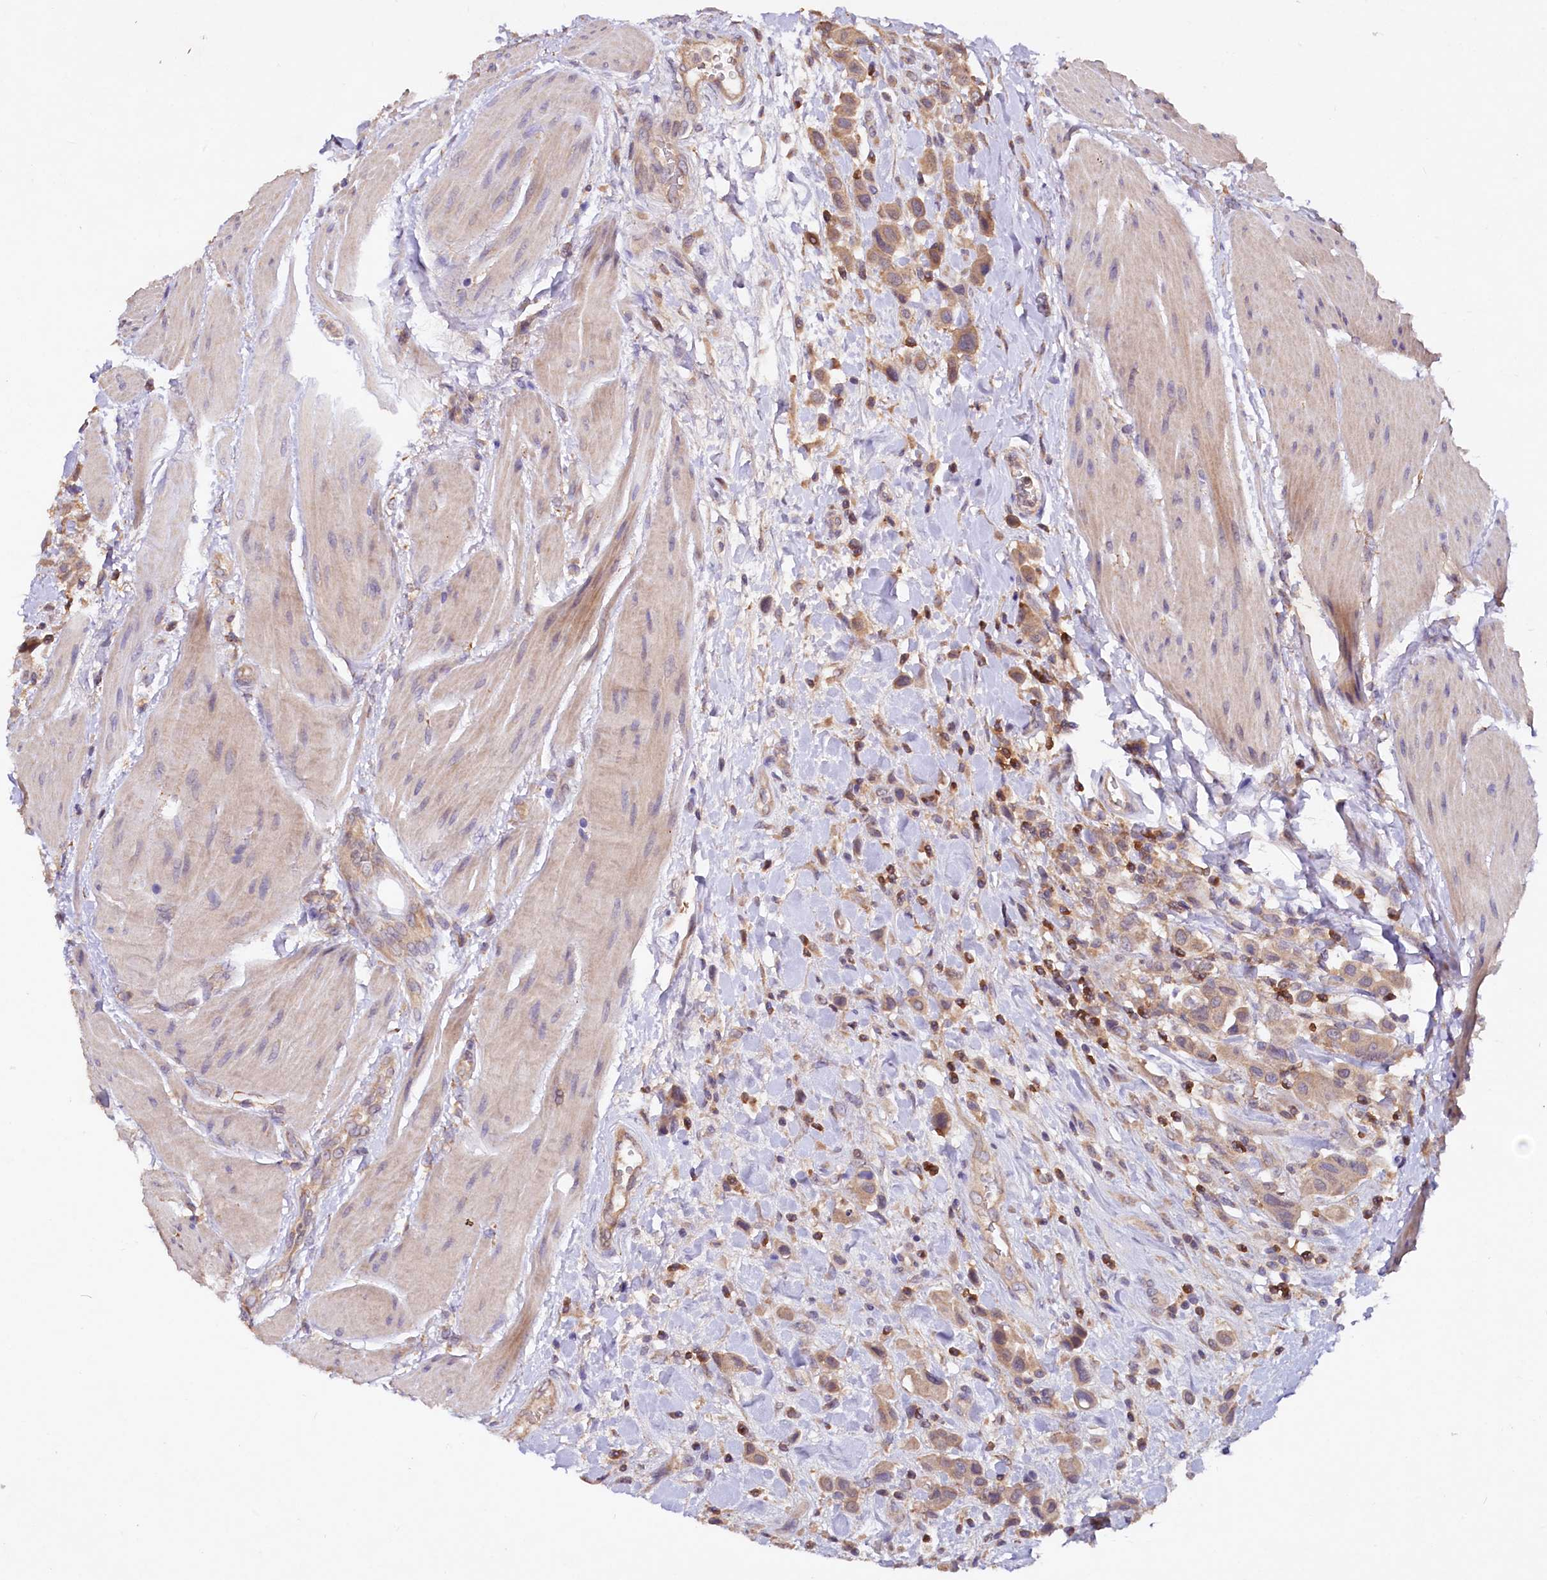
{"staining": {"intensity": "moderate", "quantity": "25%-75%", "location": "cytoplasmic/membranous"}, "tissue": "urothelial cancer", "cell_type": "Tumor cells", "image_type": "cancer", "snomed": [{"axis": "morphology", "description": "Urothelial carcinoma, High grade"}, {"axis": "topography", "description": "Urinary bladder"}], "caption": "Immunohistochemistry of human urothelial cancer displays medium levels of moderate cytoplasmic/membranous expression in about 25%-75% of tumor cells.", "gene": "ETFBKMT", "patient": {"sex": "male", "age": 50}}